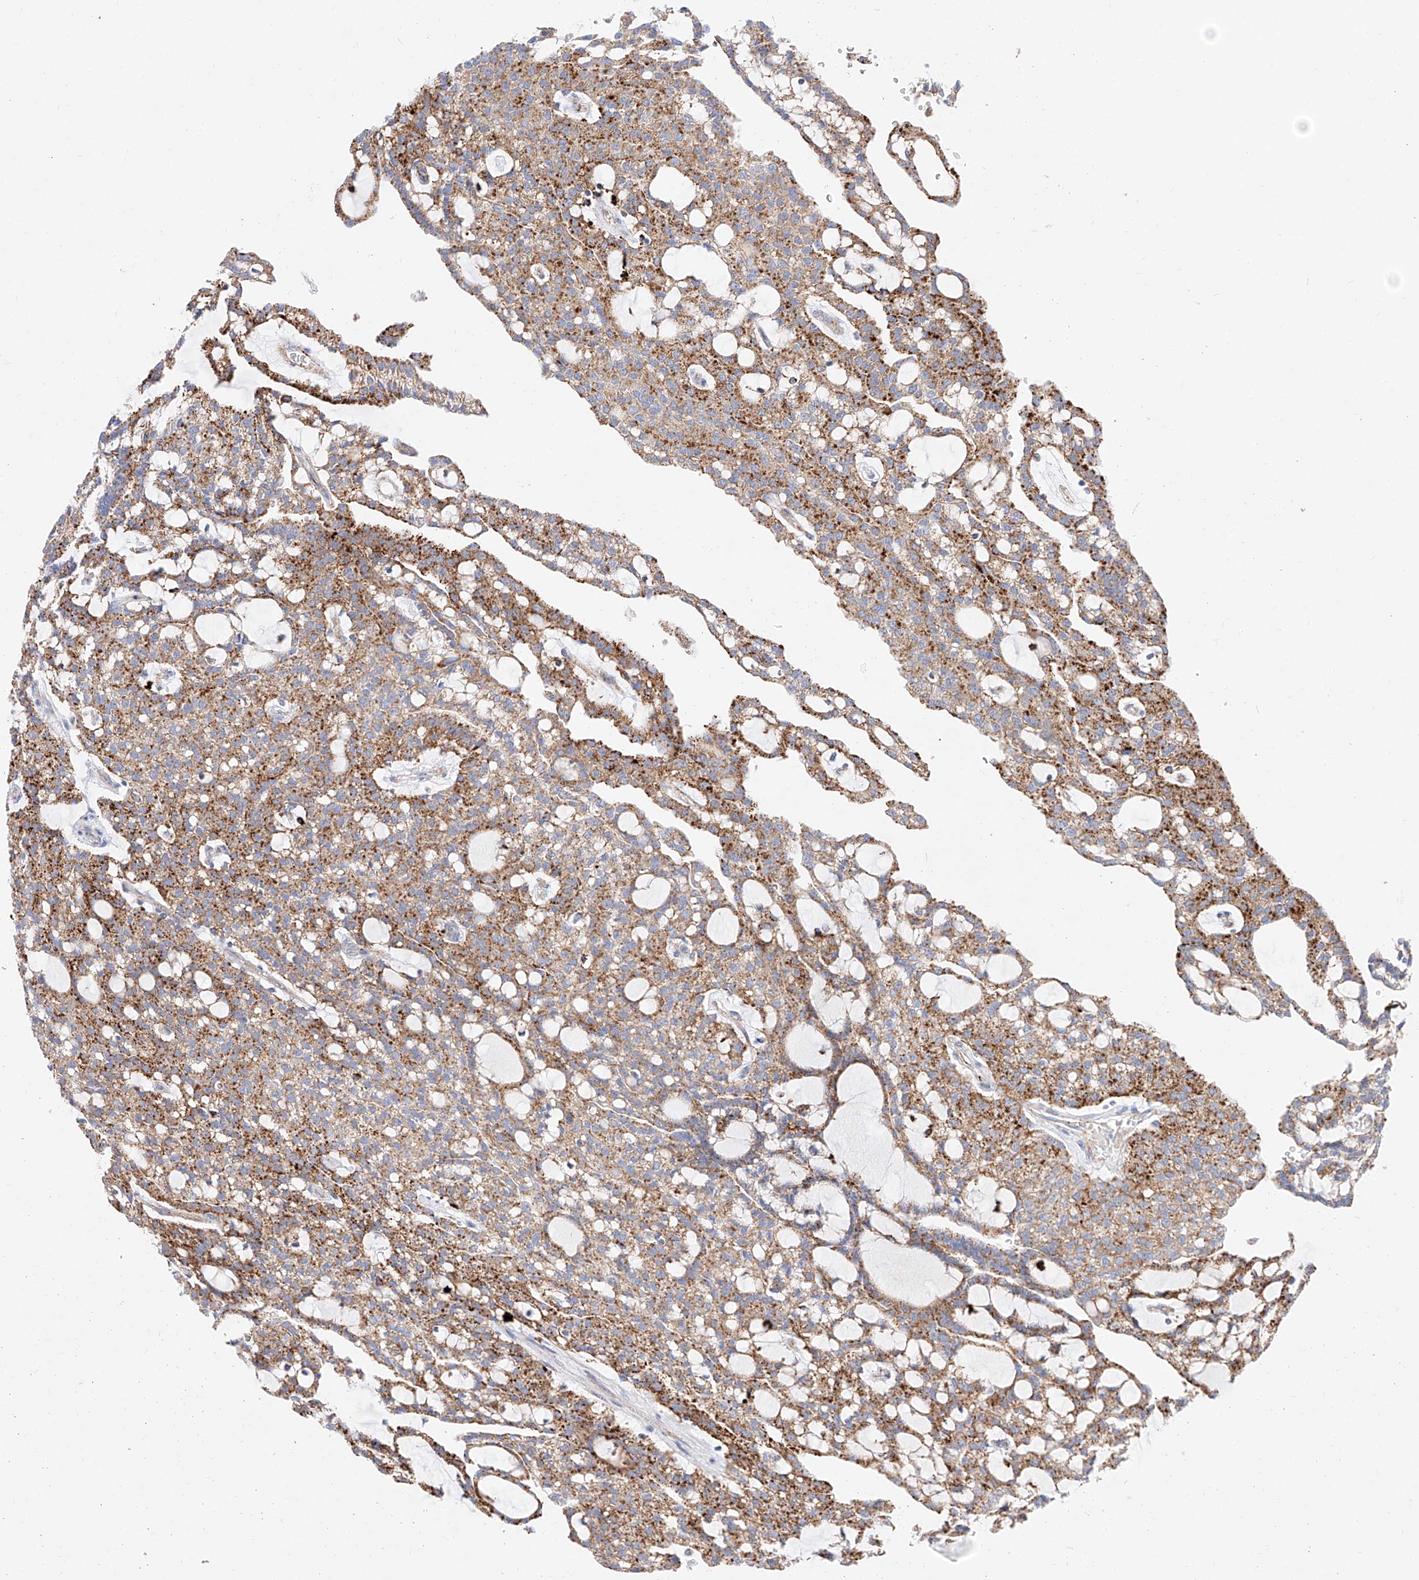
{"staining": {"intensity": "moderate", "quantity": ">75%", "location": "cytoplasmic/membranous"}, "tissue": "renal cancer", "cell_type": "Tumor cells", "image_type": "cancer", "snomed": [{"axis": "morphology", "description": "Adenocarcinoma, NOS"}, {"axis": "topography", "description": "Kidney"}], "caption": "About >75% of tumor cells in renal cancer (adenocarcinoma) exhibit moderate cytoplasmic/membranous protein staining as visualized by brown immunohistochemical staining.", "gene": "C6orf62", "patient": {"sex": "male", "age": 63}}